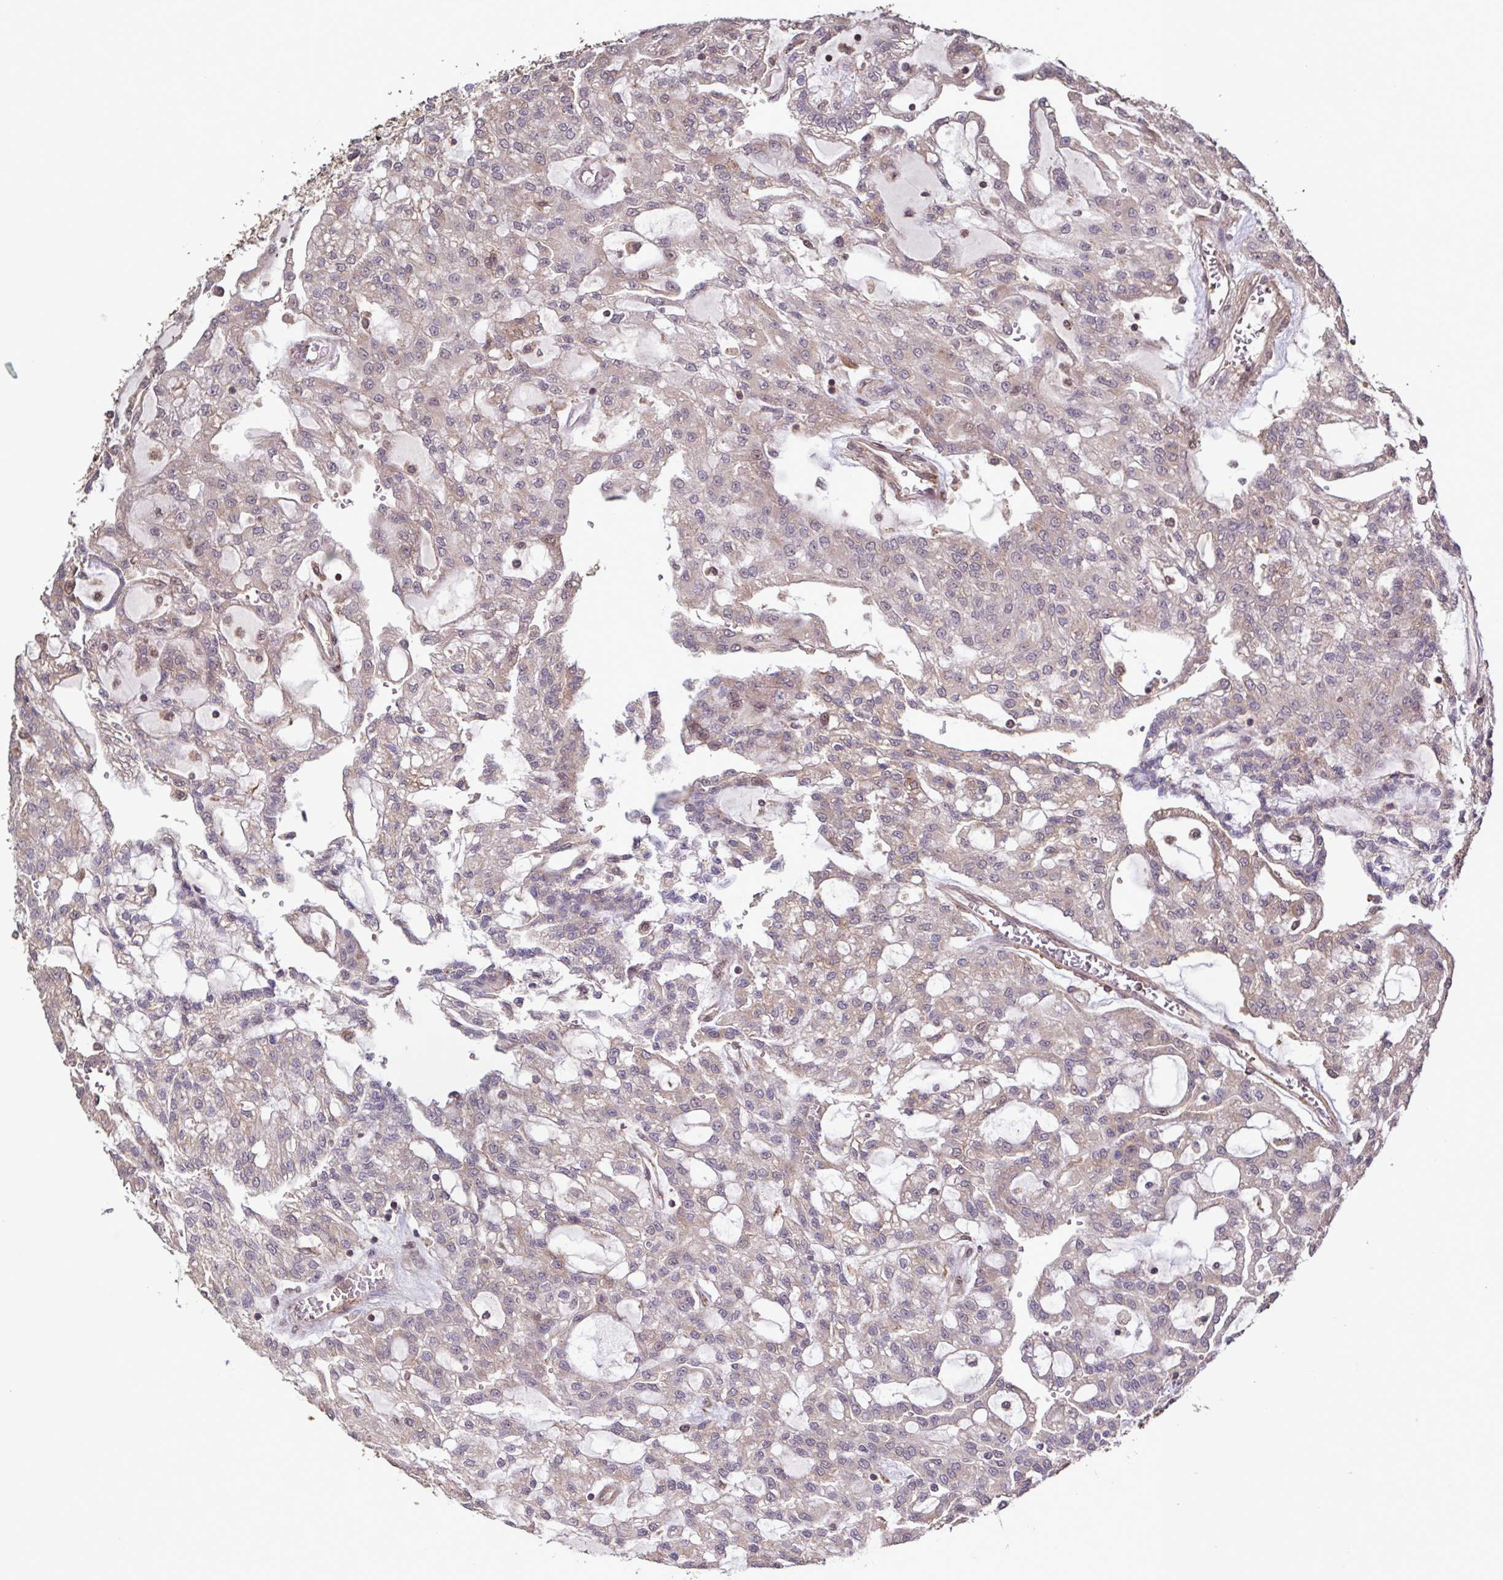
{"staining": {"intensity": "weak", "quantity": "25%-75%", "location": "cytoplasmic/membranous"}, "tissue": "renal cancer", "cell_type": "Tumor cells", "image_type": "cancer", "snomed": [{"axis": "morphology", "description": "Adenocarcinoma, NOS"}, {"axis": "topography", "description": "Kidney"}], "caption": "Tumor cells exhibit low levels of weak cytoplasmic/membranous expression in approximately 25%-75% of cells in human adenocarcinoma (renal). The staining is performed using DAB brown chromogen to label protein expression. The nuclei are counter-stained blue using hematoxylin.", "gene": "ZNF200", "patient": {"sex": "male", "age": 63}}